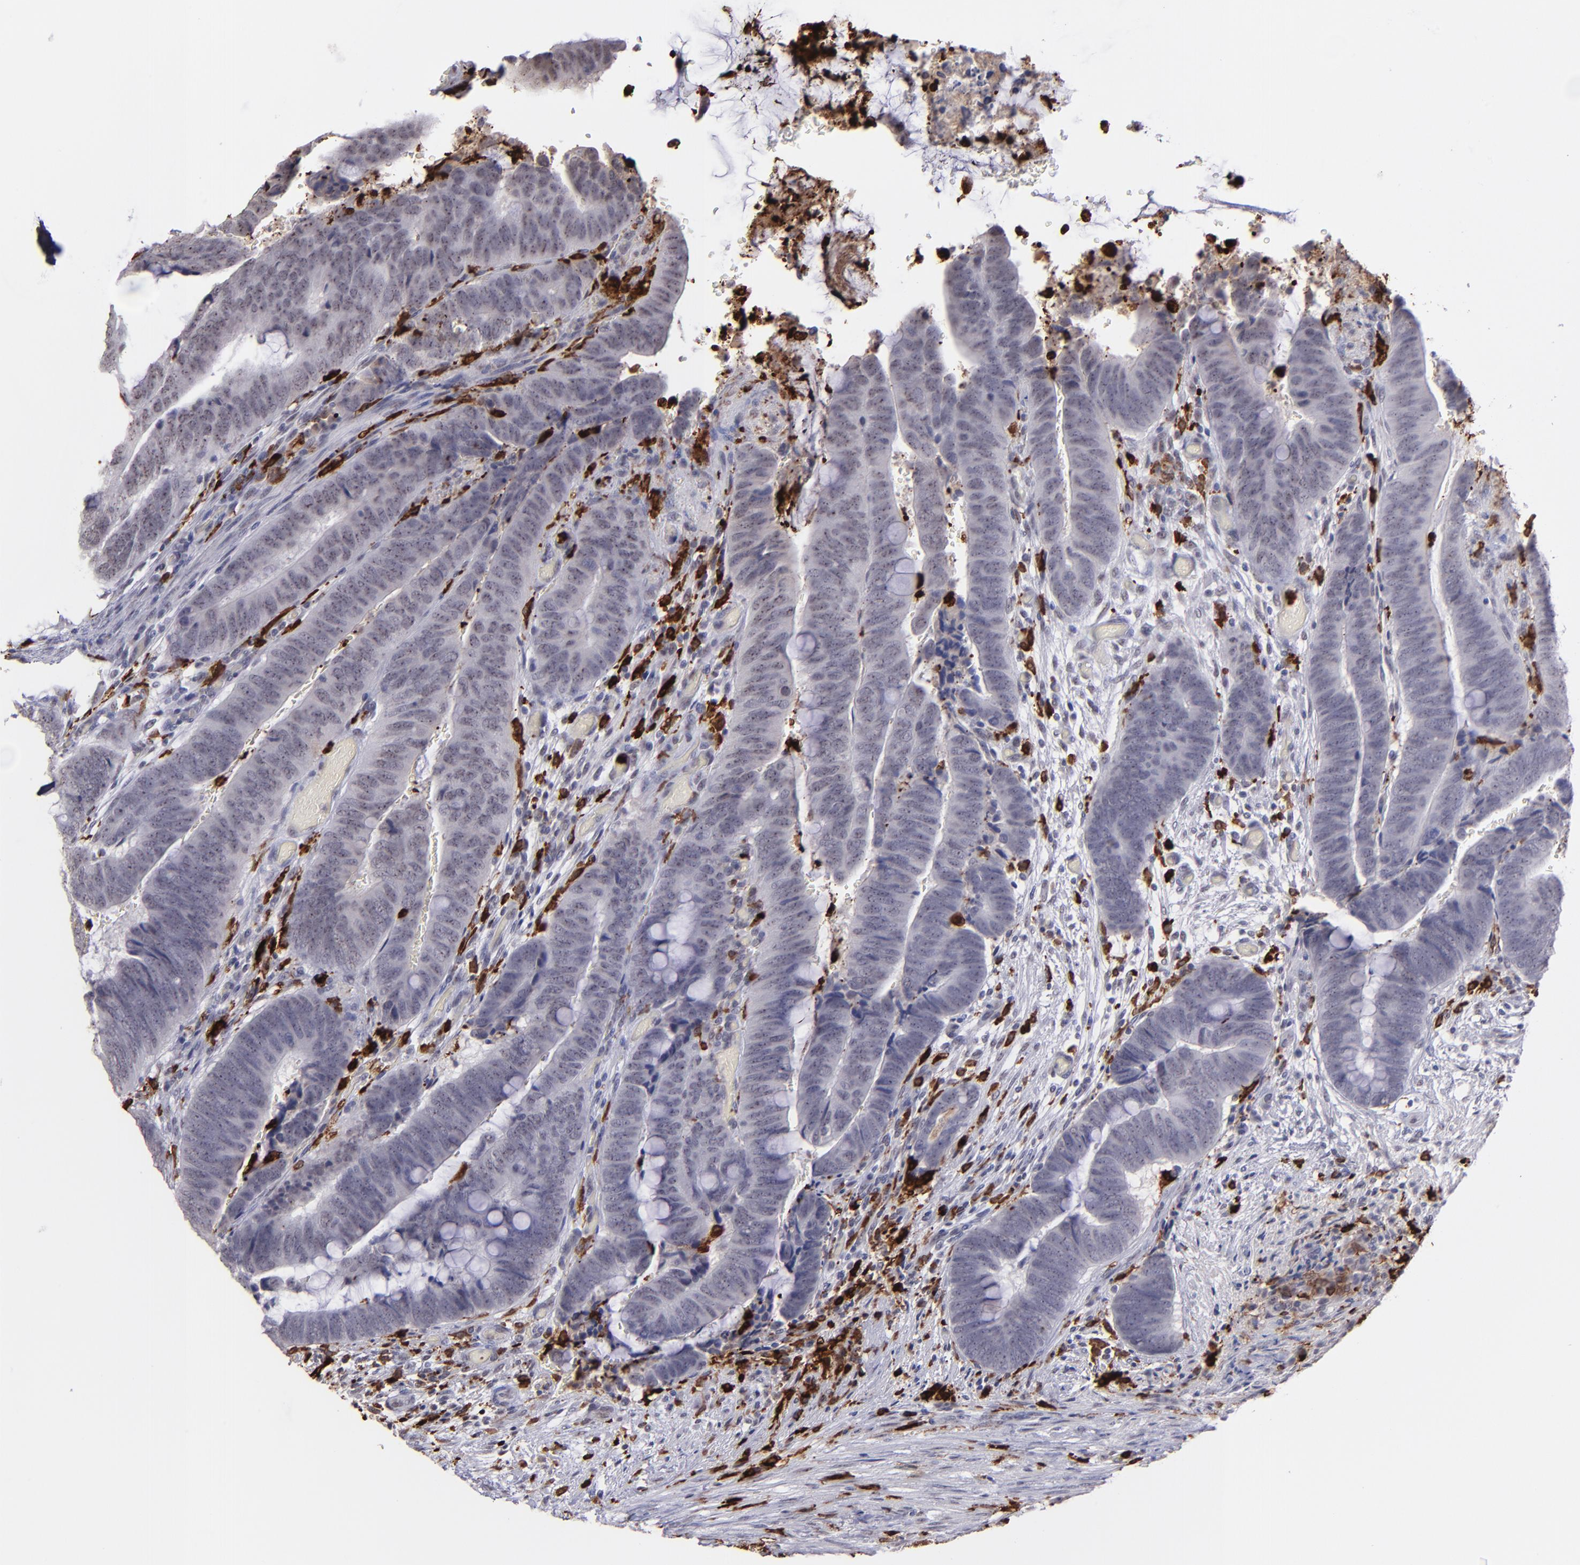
{"staining": {"intensity": "negative", "quantity": "none", "location": "none"}, "tissue": "colorectal cancer", "cell_type": "Tumor cells", "image_type": "cancer", "snomed": [{"axis": "morphology", "description": "Normal tissue, NOS"}, {"axis": "morphology", "description": "Adenocarcinoma, NOS"}, {"axis": "topography", "description": "Rectum"}], "caption": "An image of human colorectal adenocarcinoma is negative for staining in tumor cells. (Stains: DAB (3,3'-diaminobenzidine) immunohistochemistry (IHC) with hematoxylin counter stain, Microscopy: brightfield microscopy at high magnification).", "gene": "NCF2", "patient": {"sex": "male", "age": 92}}